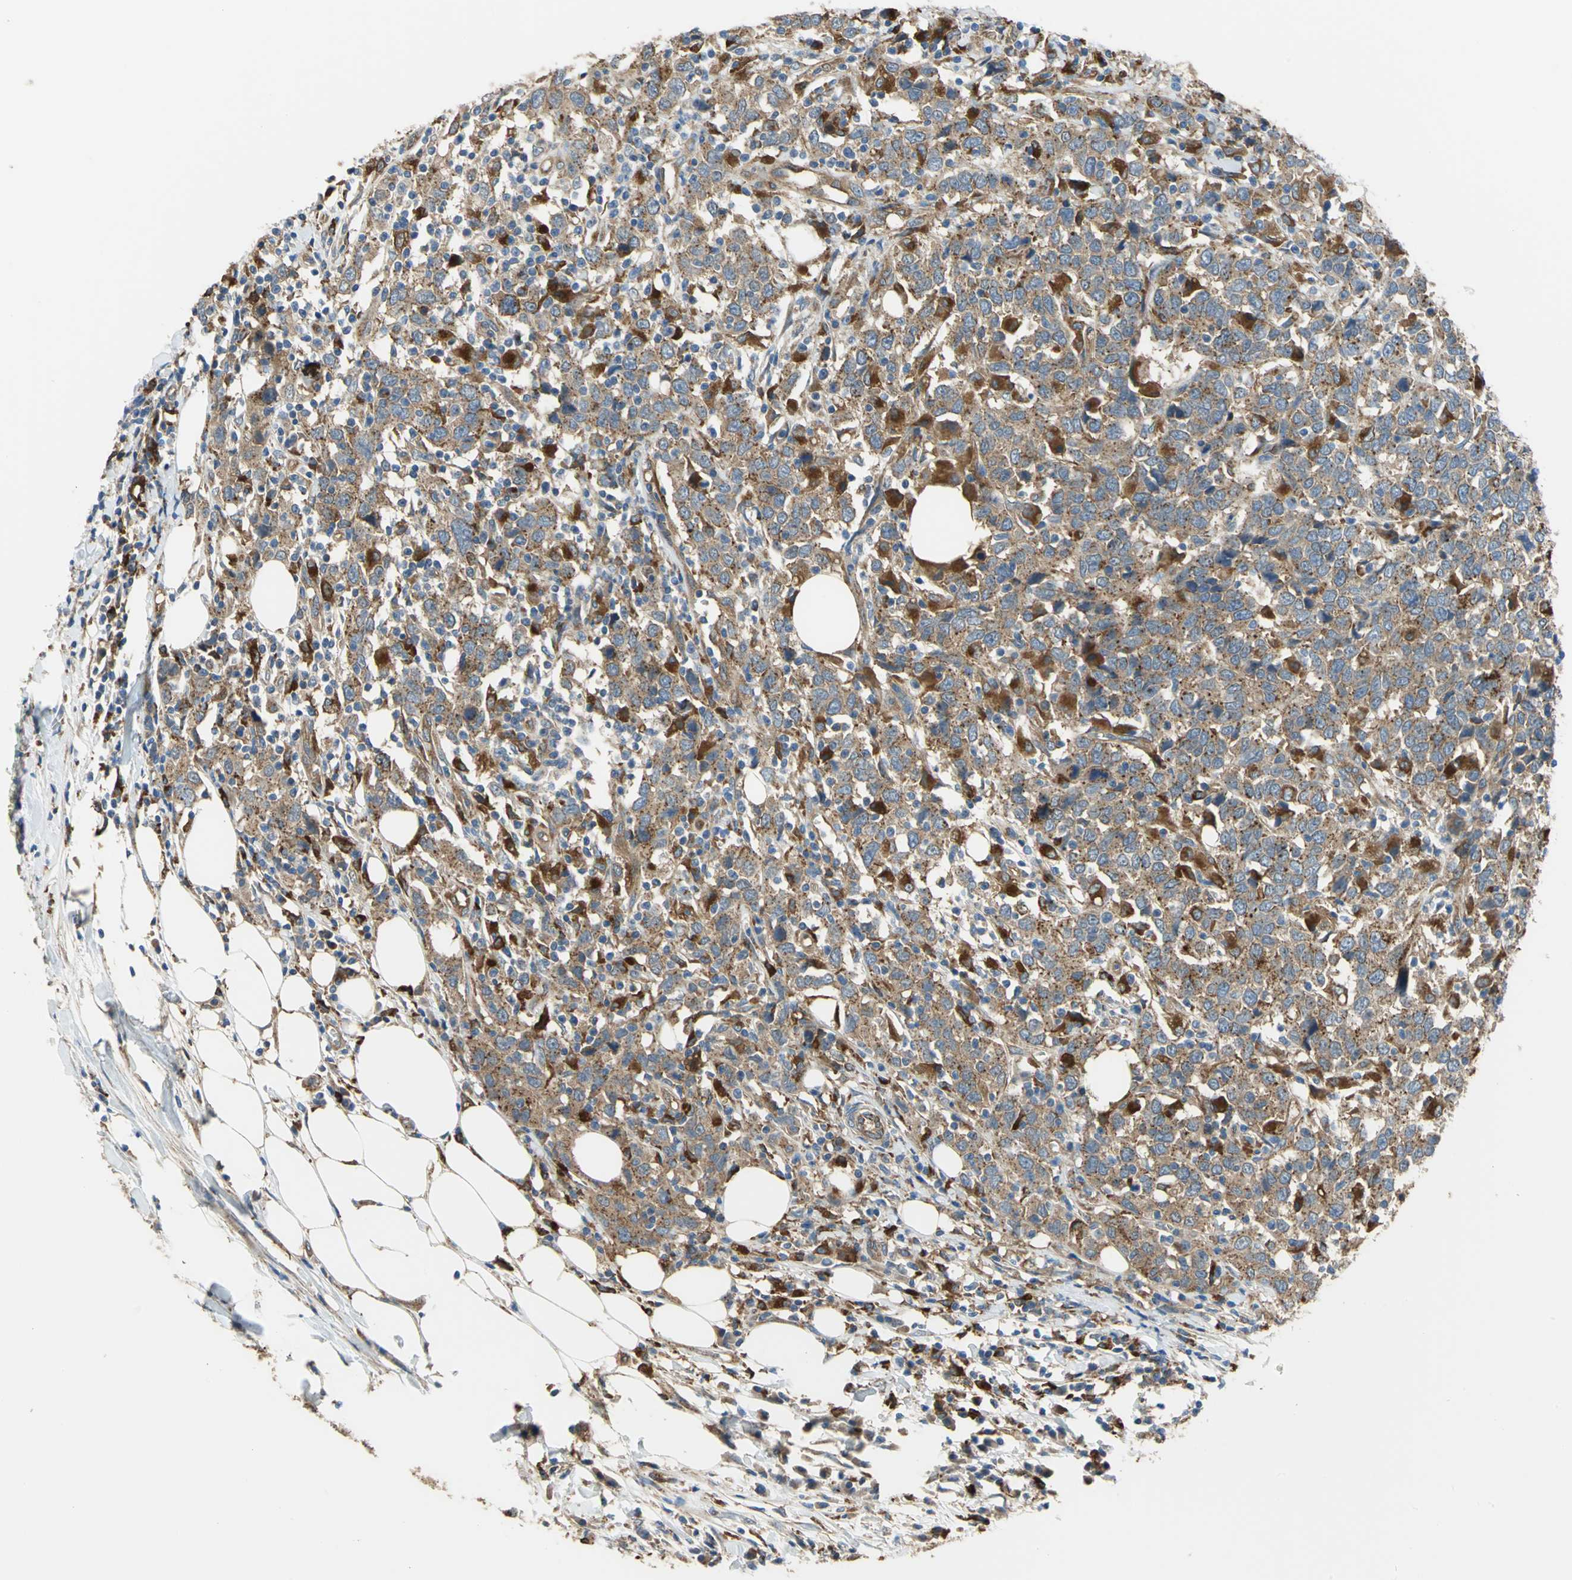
{"staining": {"intensity": "moderate", "quantity": ">75%", "location": "cytoplasmic/membranous"}, "tissue": "urothelial cancer", "cell_type": "Tumor cells", "image_type": "cancer", "snomed": [{"axis": "morphology", "description": "Urothelial carcinoma, High grade"}, {"axis": "topography", "description": "Urinary bladder"}], "caption": "High-grade urothelial carcinoma stained for a protein (brown) reveals moderate cytoplasmic/membranous positive staining in about >75% of tumor cells.", "gene": "DIAPH2", "patient": {"sex": "male", "age": 61}}